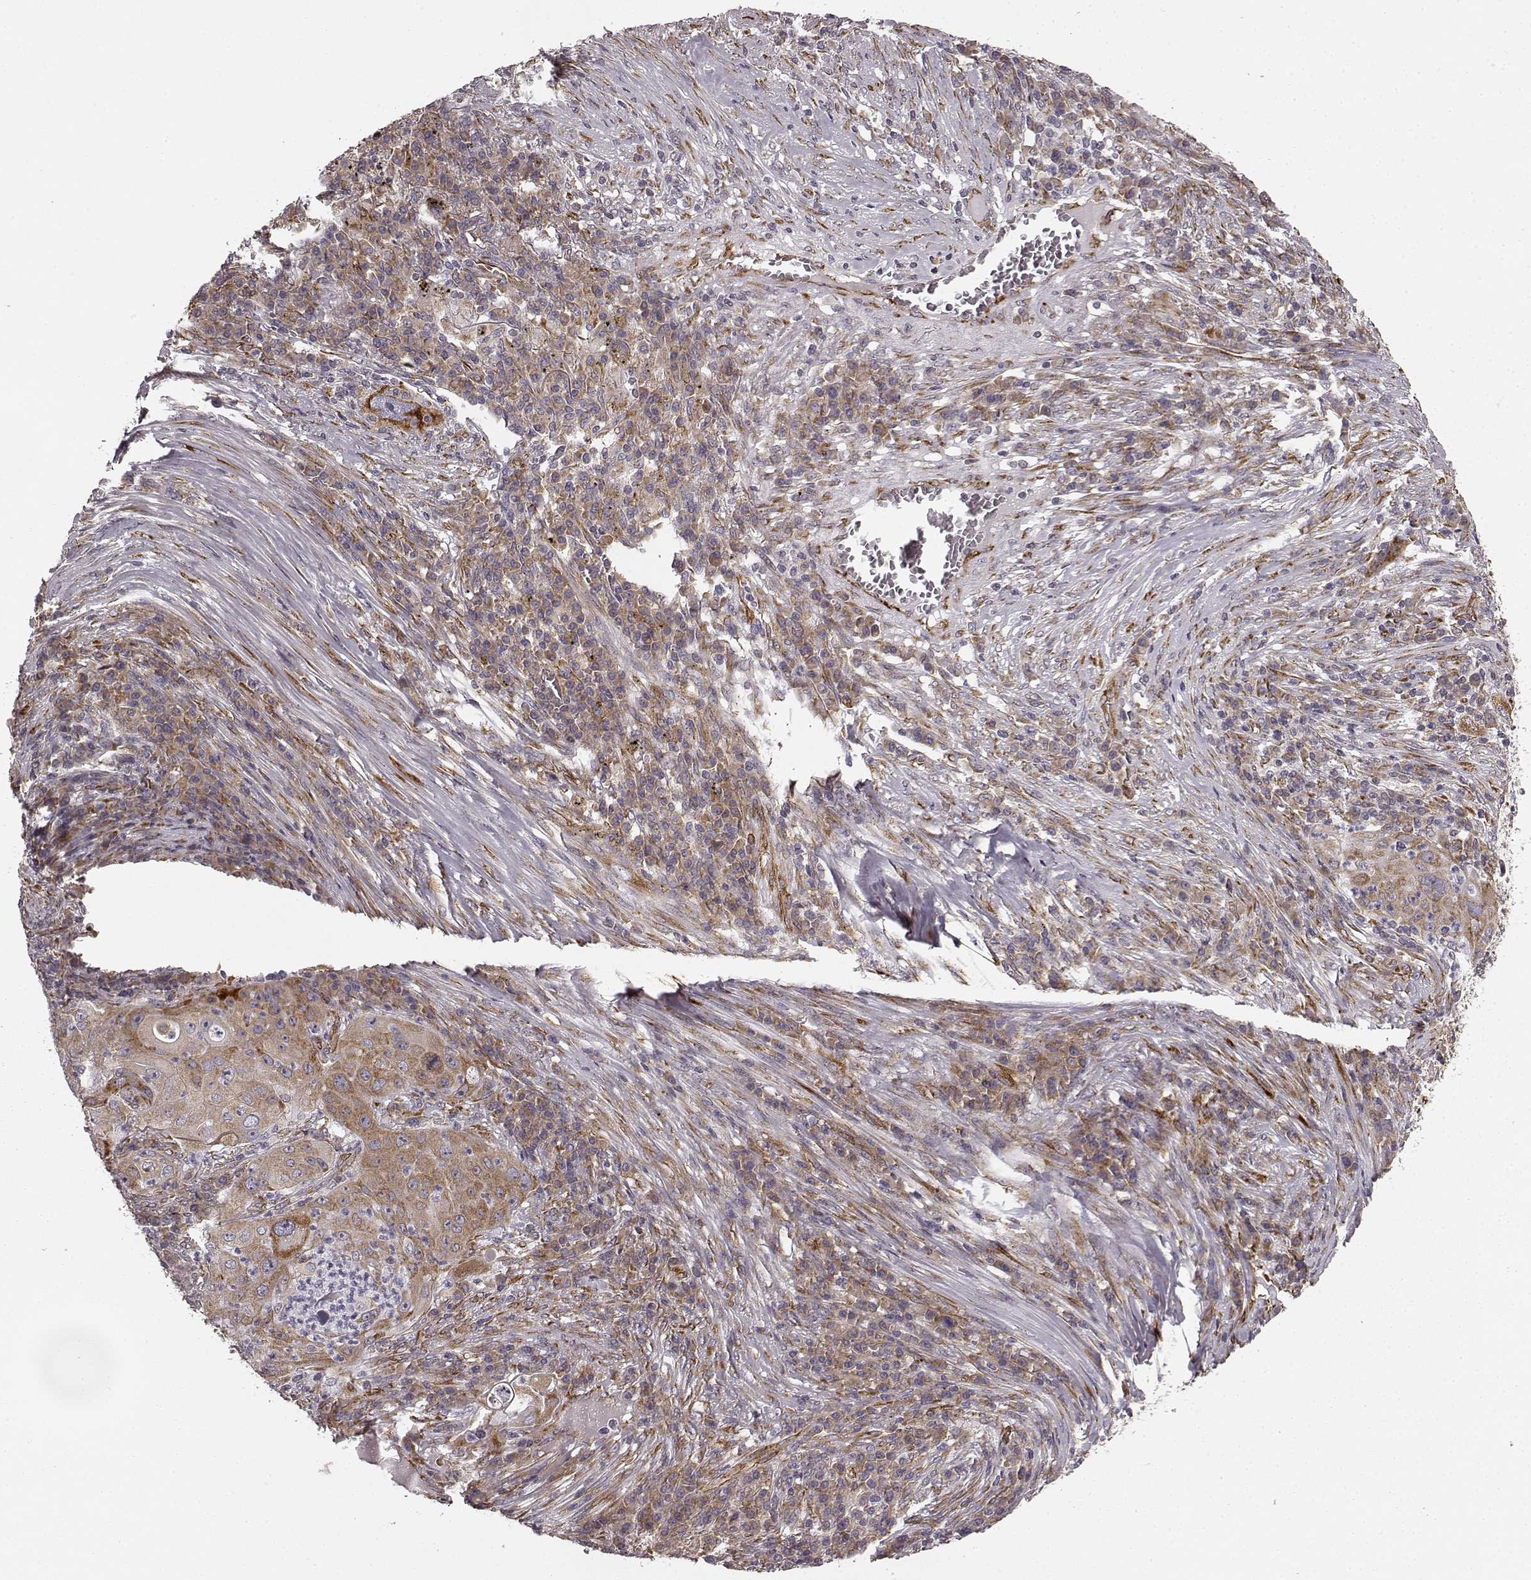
{"staining": {"intensity": "weak", "quantity": ">75%", "location": "cytoplasmic/membranous"}, "tissue": "lung cancer", "cell_type": "Tumor cells", "image_type": "cancer", "snomed": [{"axis": "morphology", "description": "Squamous cell carcinoma, NOS"}, {"axis": "topography", "description": "Lung"}], "caption": "There is low levels of weak cytoplasmic/membranous expression in tumor cells of lung squamous cell carcinoma, as demonstrated by immunohistochemical staining (brown color).", "gene": "TMEM14A", "patient": {"sex": "female", "age": 59}}